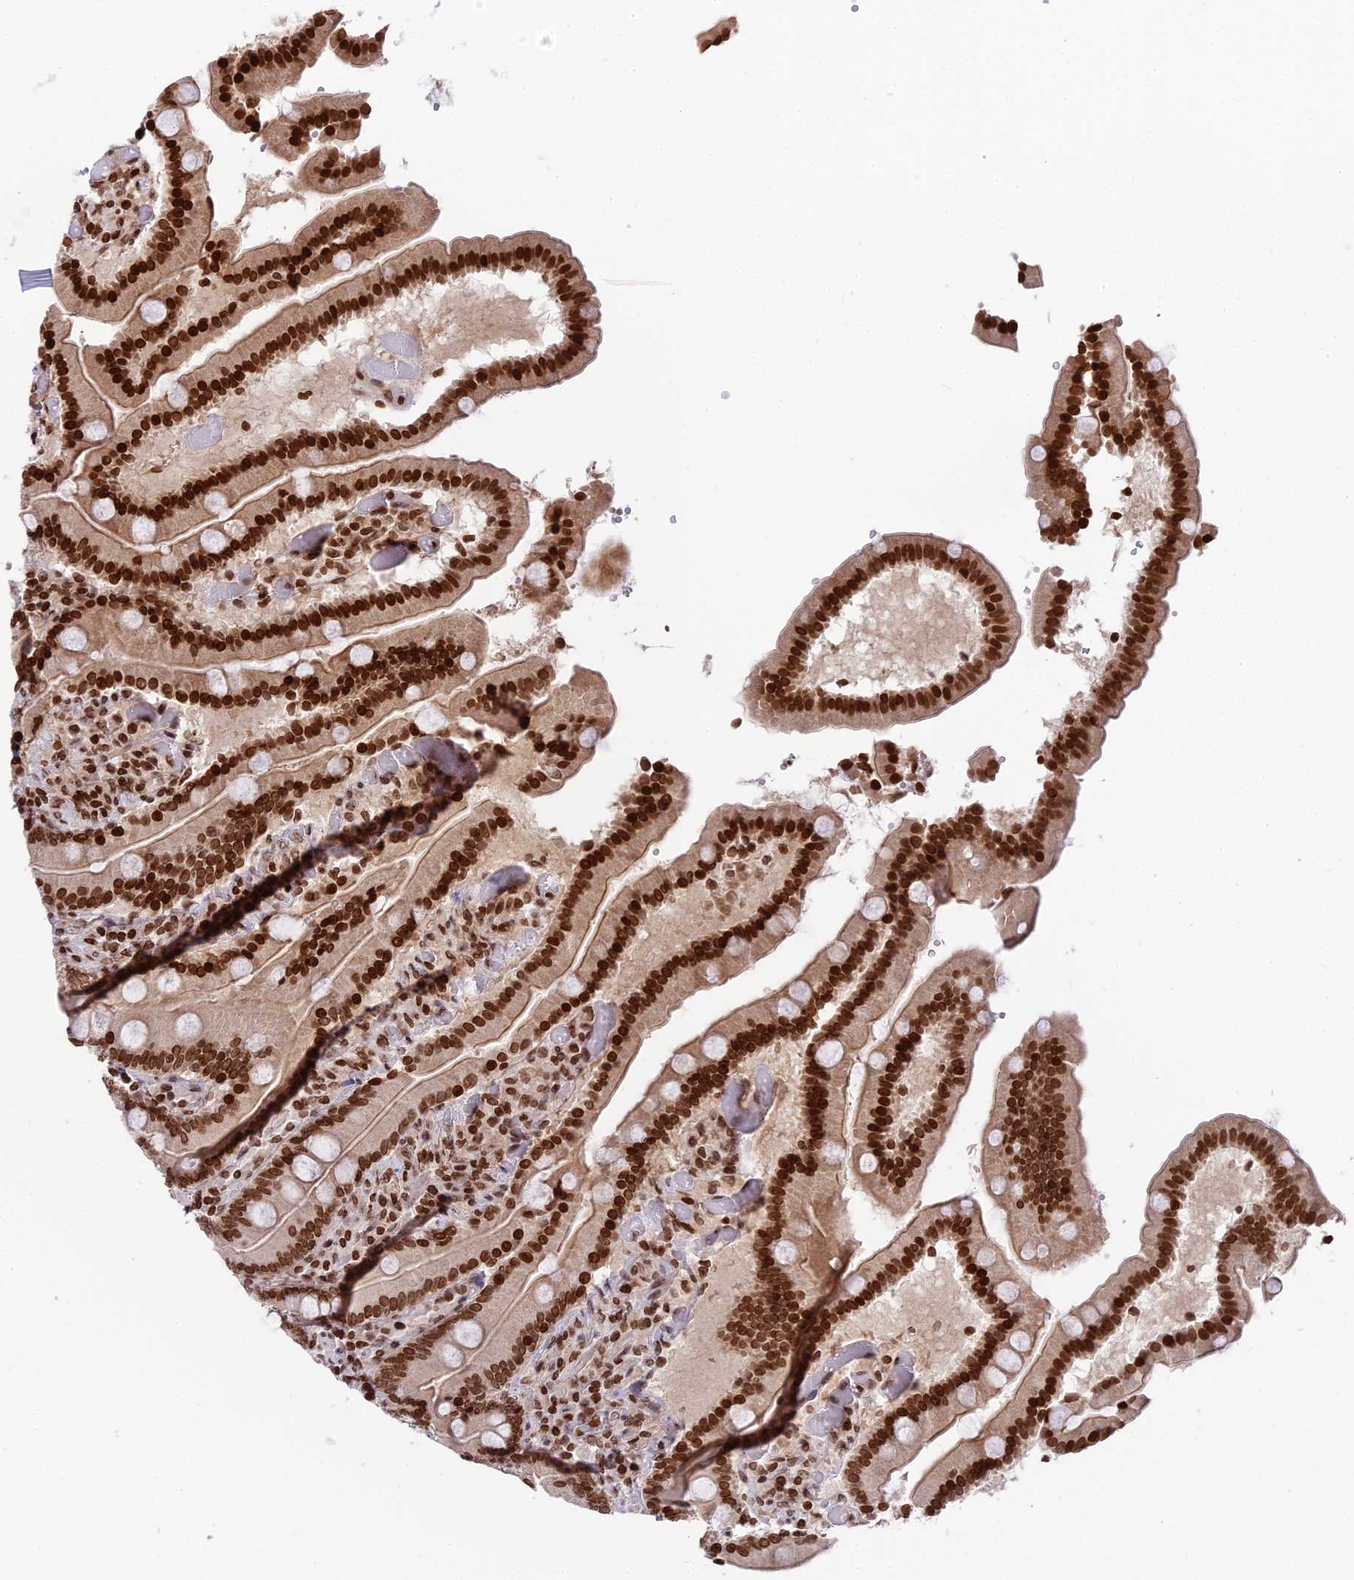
{"staining": {"intensity": "strong", "quantity": ">75%", "location": "nuclear"}, "tissue": "duodenum", "cell_type": "Glandular cells", "image_type": "normal", "snomed": [{"axis": "morphology", "description": "Normal tissue, NOS"}, {"axis": "topography", "description": "Duodenum"}], "caption": "Immunohistochemical staining of normal duodenum shows high levels of strong nuclear expression in about >75% of glandular cells.", "gene": "TET2", "patient": {"sex": "female", "age": 62}}